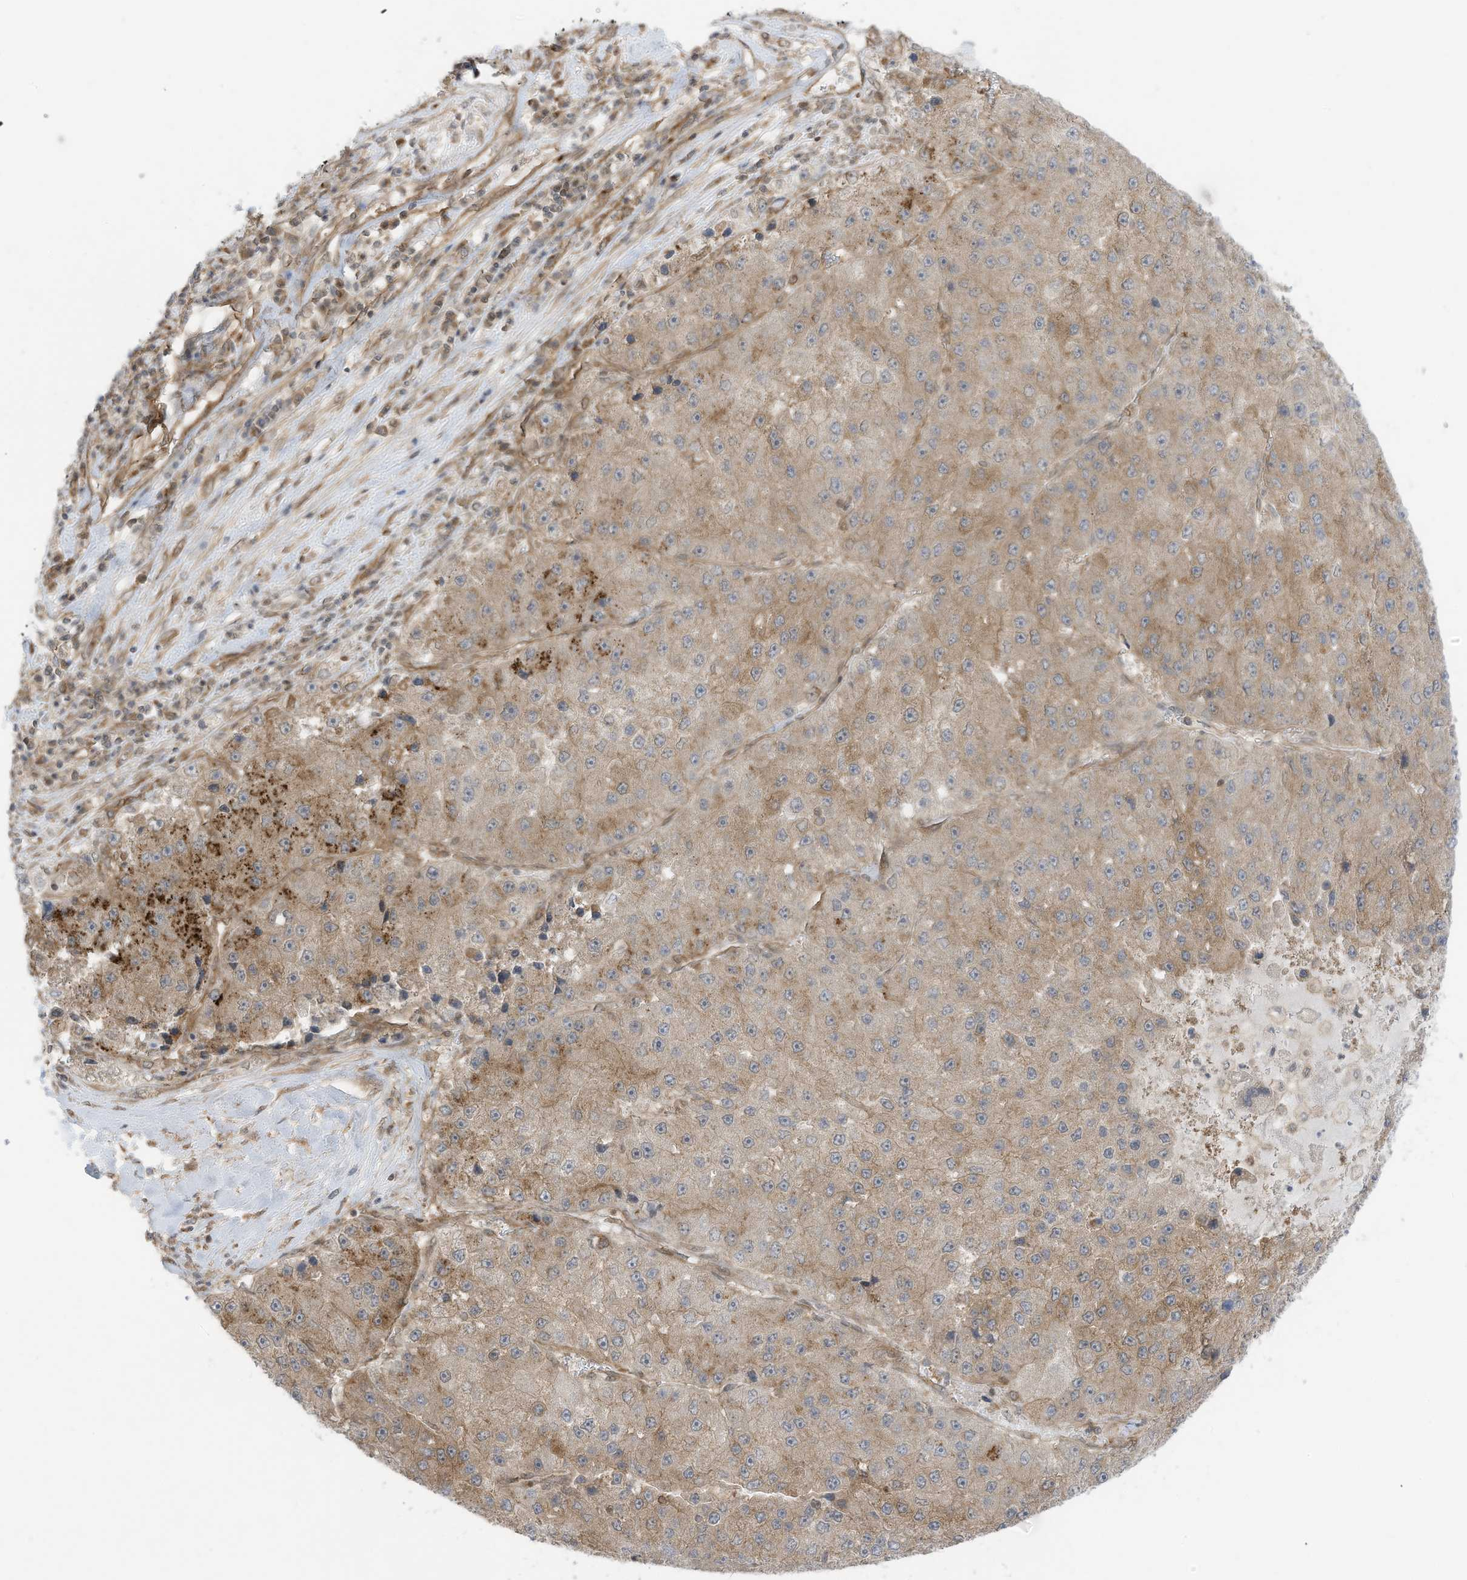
{"staining": {"intensity": "weak", "quantity": ">75%", "location": "cytoplasmic/membranous"}, "tissue": "liver cancer", "cell_type": "Tumor cells", "image_type": "cancer", "snomed": [{"axis": "morphology", "description": "Carcinoma, Hepatocellular, NOS"}, {"axis": "topography", "description": "Liver"}], "caption": "Human liver cancer (hepatocellular carcinoma) stained with a protein marker shows weak staining in tumor cells.", "gene": "REPS1", "patient": {"sex": "female", "age": 73}}